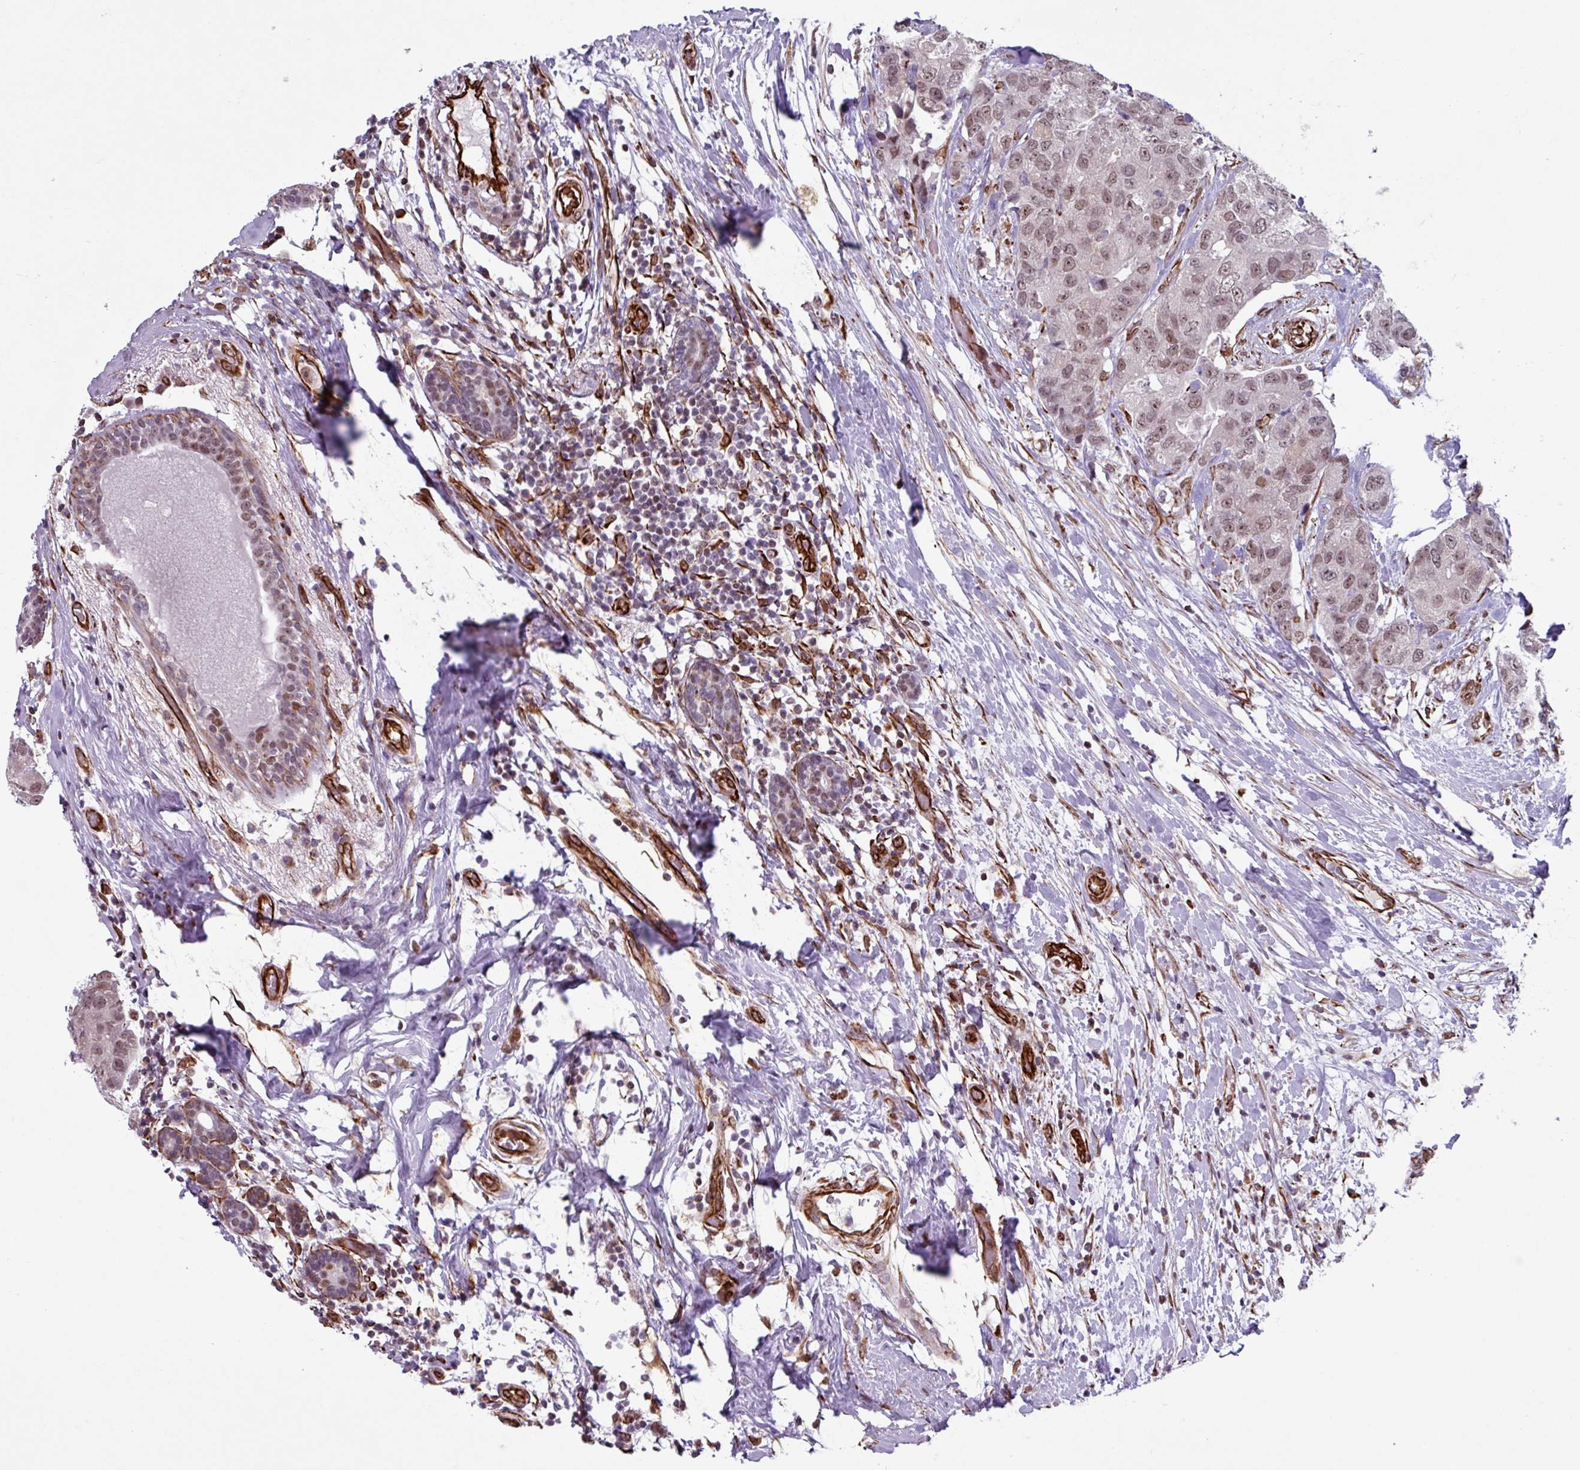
{"staining": {"intensity": "moderate", "quantity": ">75%", "location": "nuclear"}, "tissue": "breast cancer", "cell_type": "Tumor cells", "image_type": "cancer", "snomed": [{"axis": "morphology", "description": "Duct carcinoma"}, {"axis": "topography", "description": "Breast"}], "caption": "Immunohistochemistry (IHC) of breast intraductal carcinoma shows medium levels of moderate nuclear positivity in approximately >75% of tumor cells. The protein of interest is stained brown, and the nuclei are stained in blue (DAB IHC with brightfield microscopy, high magnification).", "gene": "CHD3", "patient": {"sex": "female", "age": 62}}